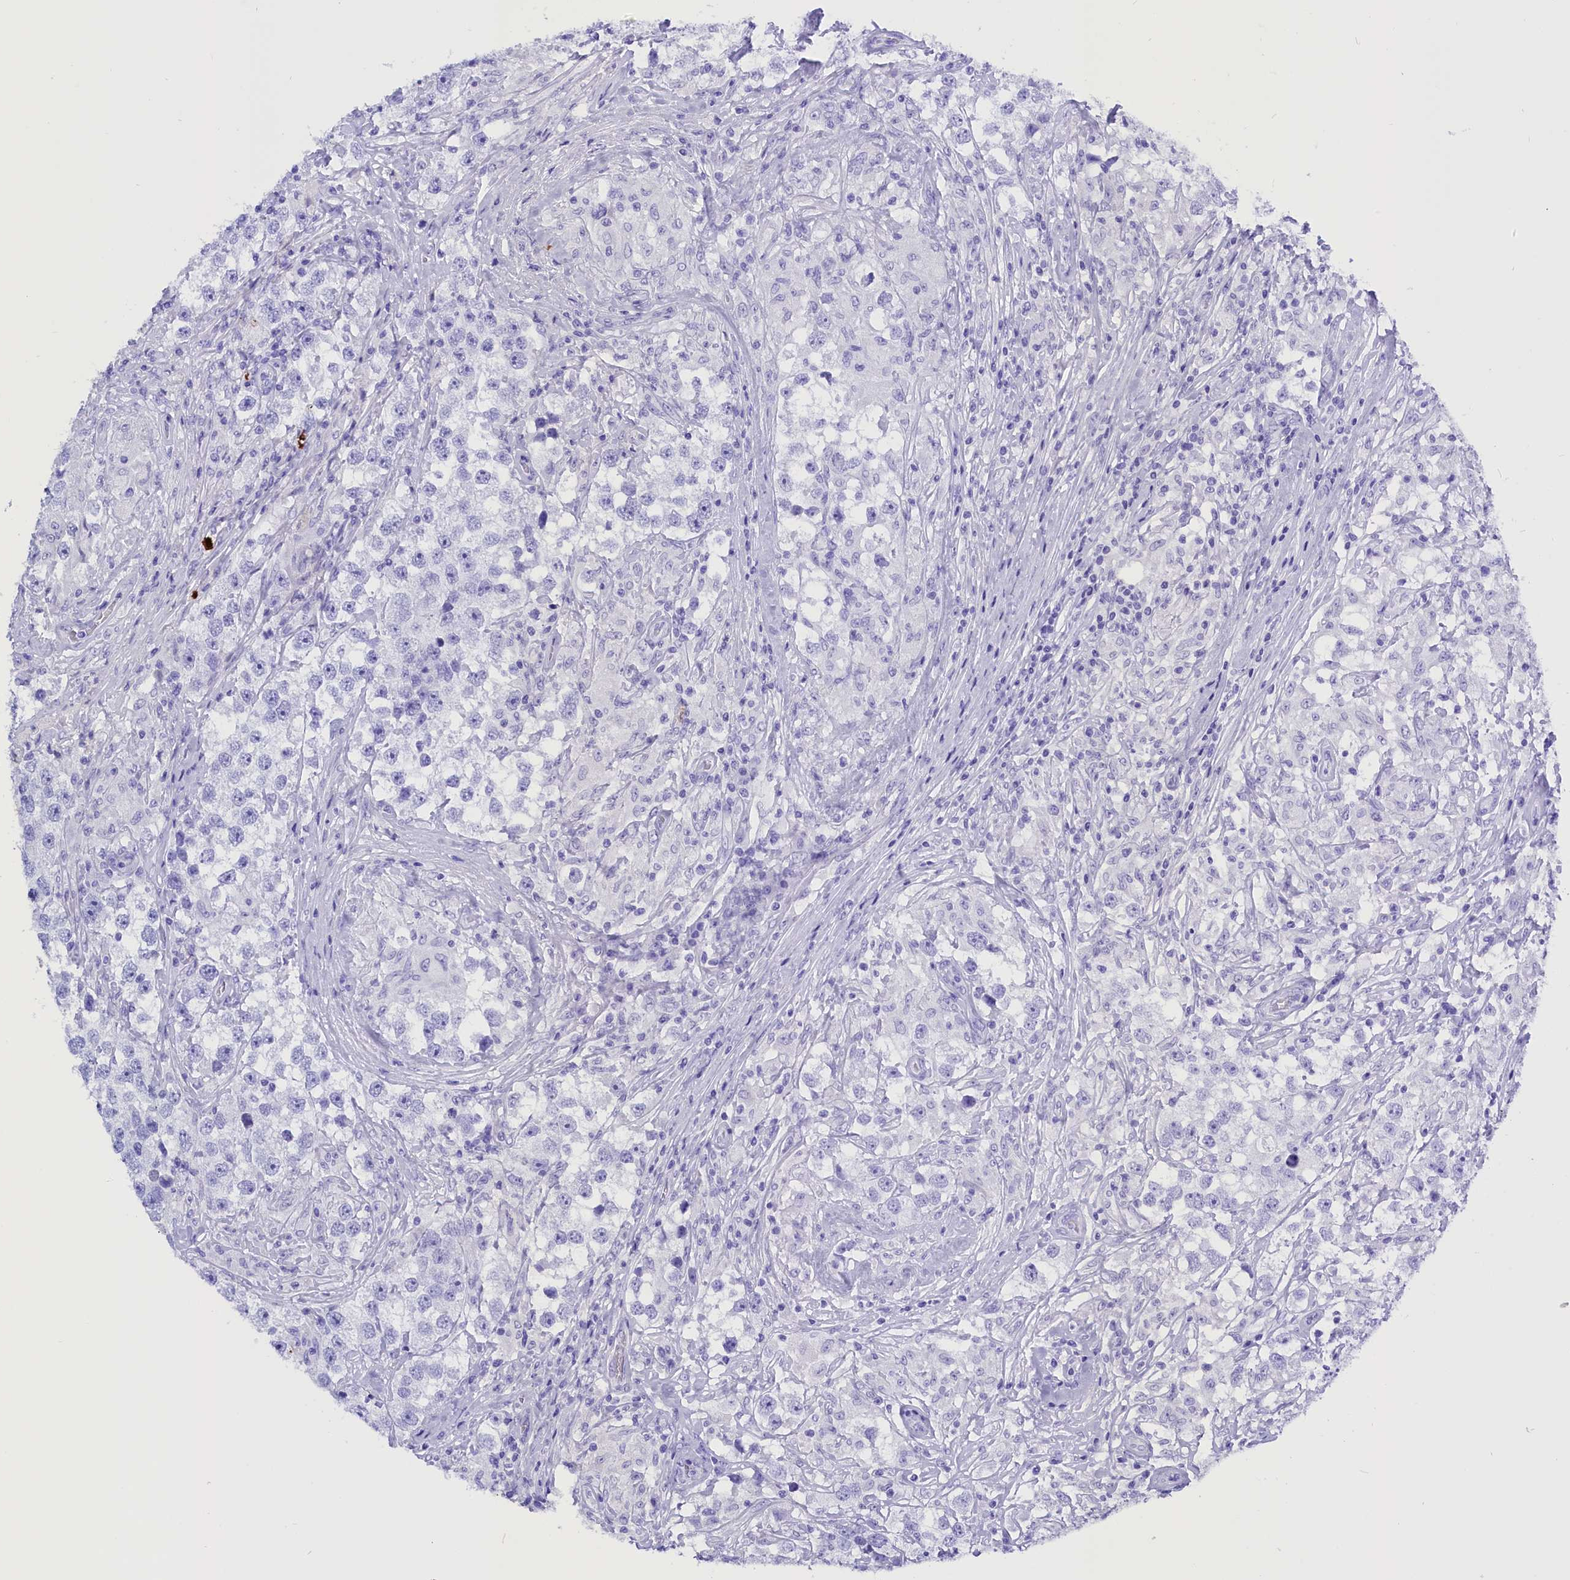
{"staining": {"intensity": "negative", "quantity": "none", "location": "none"}, "tissue": "testis cancer", "cell_type": "Tumor cells", "image_type": "cancer", "snomed": [{"axis": "morphology", "description": "Seminoma, NOS"}, {"axis": "topography", "description": "Testis"}], "caption": "Human testis cancer (seminoma) stained for a protein using immunohistochemistry (IHC) demonstrates no expression in tumor cells.", "gene": "CLC", "patient": {"sex": "male", "age": 46}}